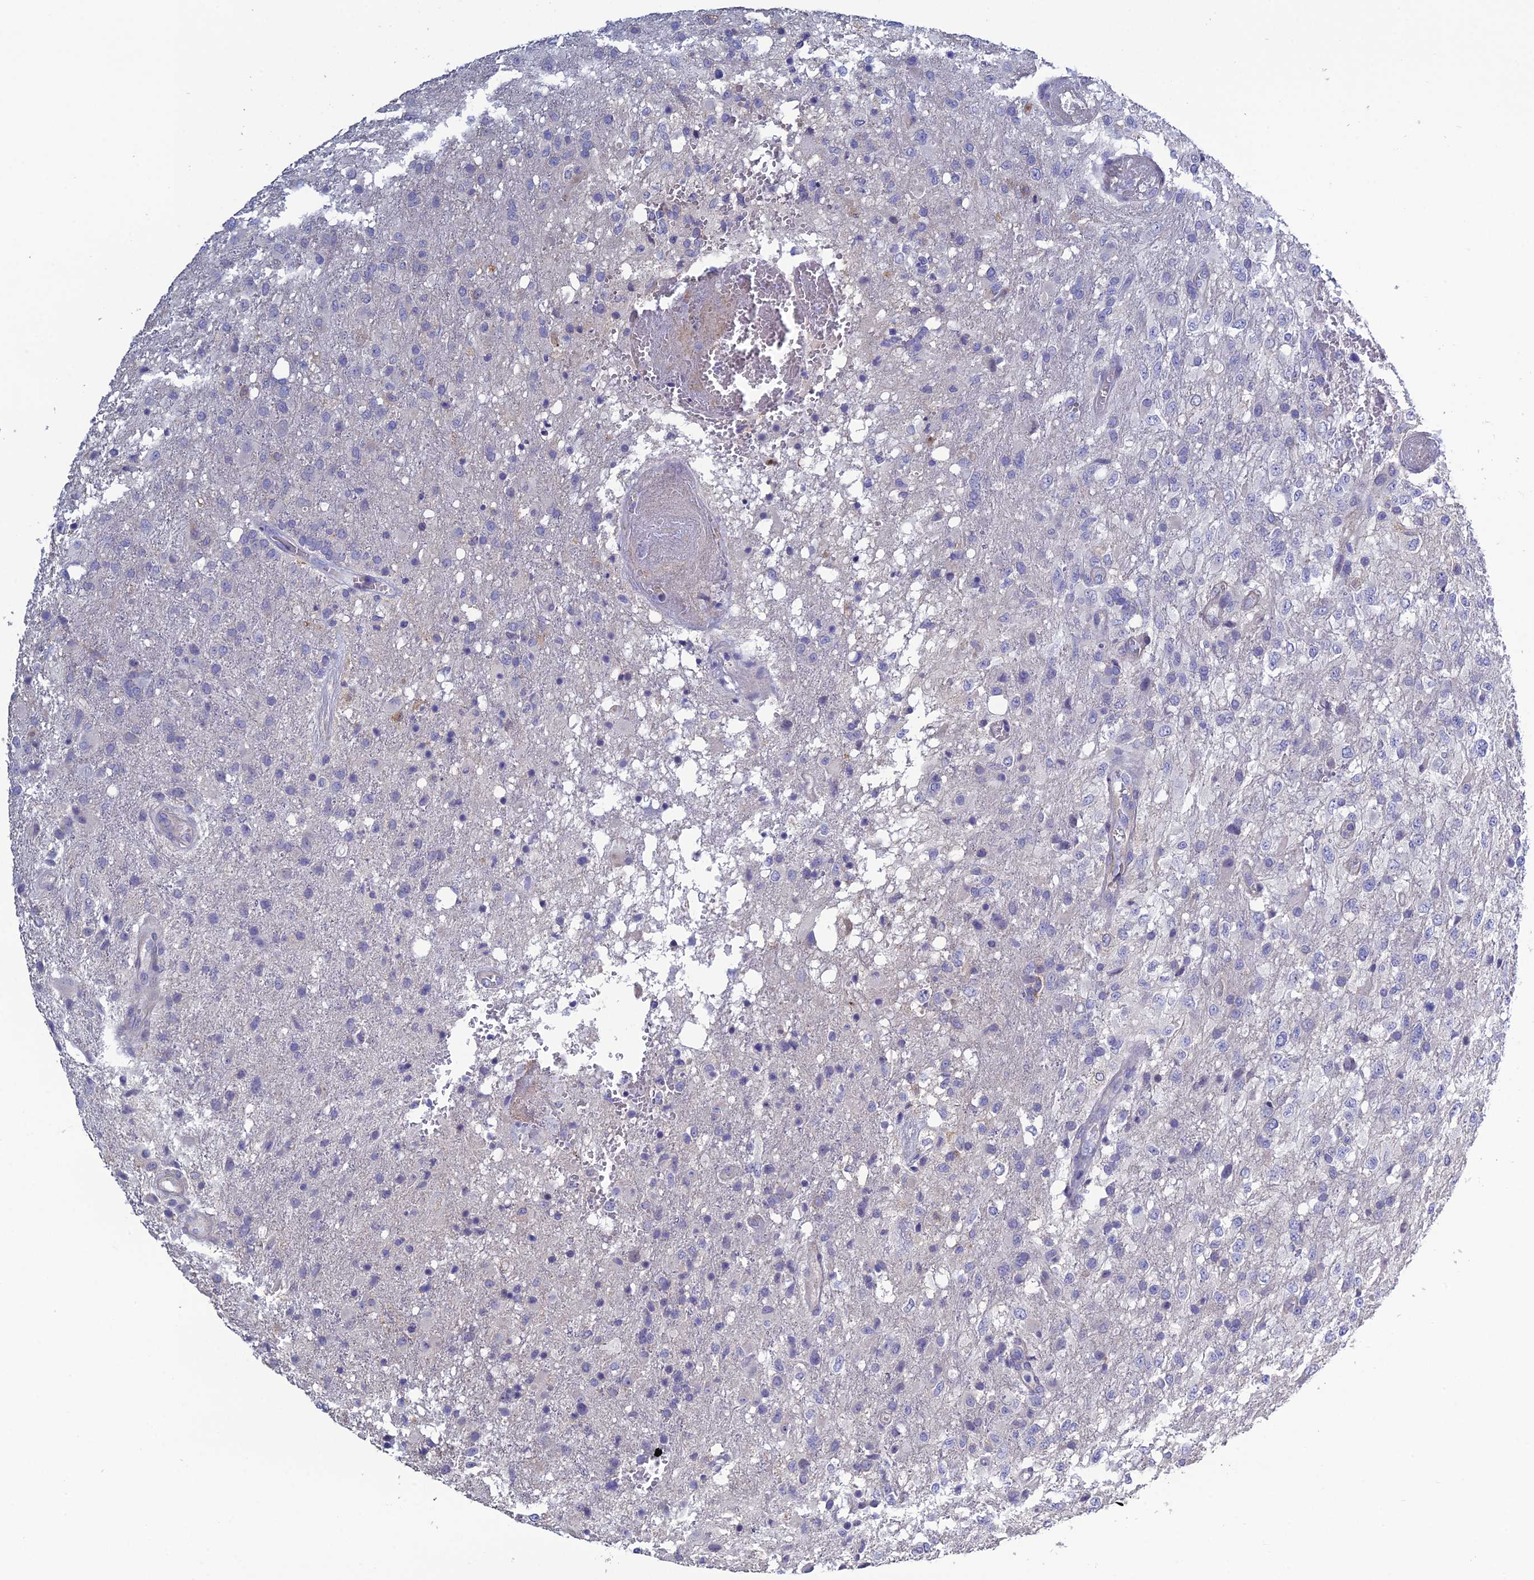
{"staining": {"intensity": "negative", "quantity": "none", "location": "none"}, "tissue": "glioma", "cell_type": "Tumor cells", "image_type": "cancer", "snomed": [{"axis": "morphology", "description": "Glioma, malignant, High grade"}, {"axis": "topography", "description": "Brain"}], "caption": "Tumor cells show no significant protein staining in malignant glioma (high-grade).", "gene": "LZTS2", "patient": {"sex": "female", "age": 74}}